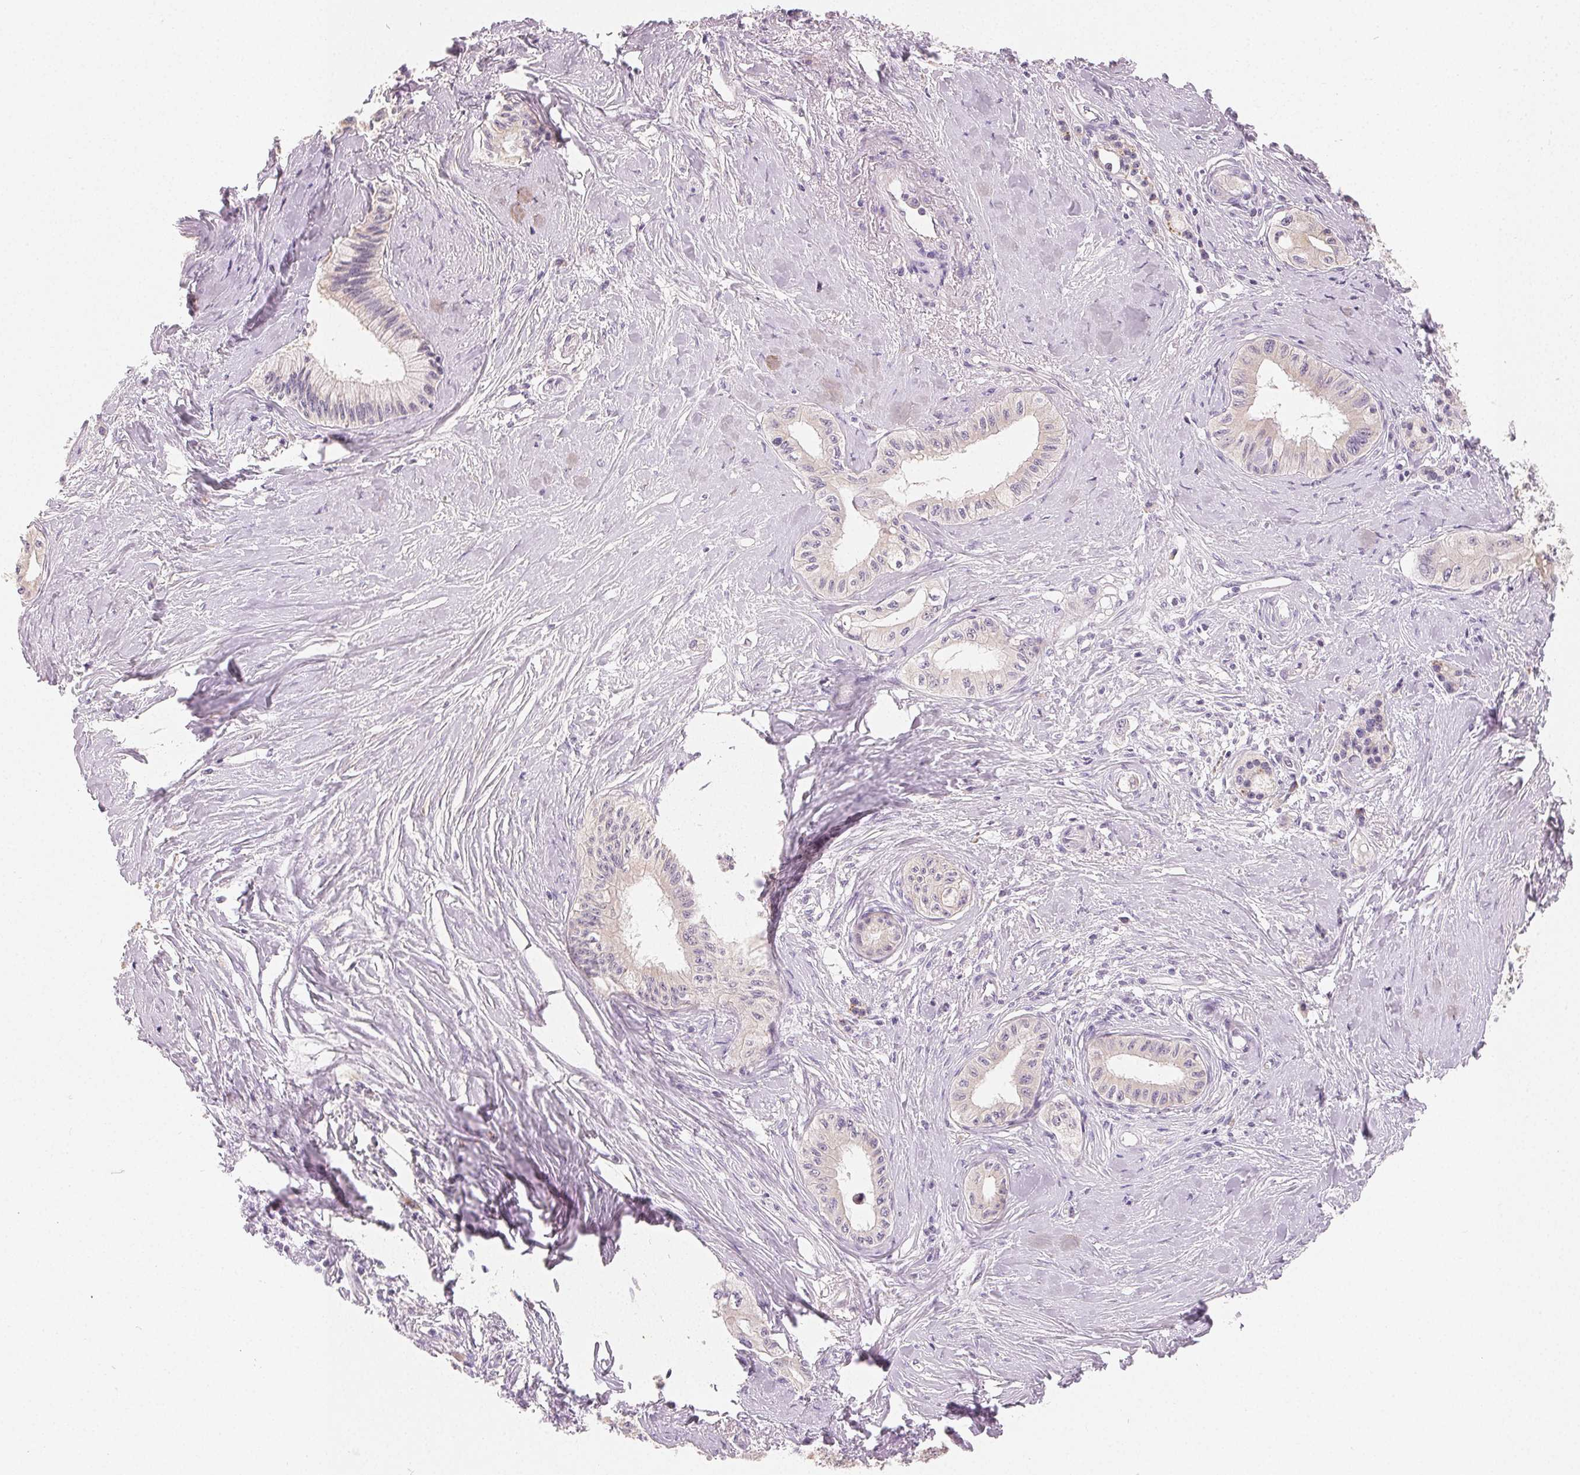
{"staining": {"intensity": "negative", "quantity": "none", "location": "none"}, "tissue": "pancreatic cancer", "cell_type": "Tumor cells", "image_type": "cancer", "snomed": [{"axis": "morphology", "description": "Adenocarcinoma, NOS"}, {"axis": "topography", "description": "Pancreas"}], "caption": "Immunohistochemistry (IHC) histopathology image of neoplastic tissue: human pancreatic adenocarcinoma stained with DAB exhibits no significant protein staining in tumor cells. The staining was performed using DAB to visualize the protein expression in brown, while the nuclei were stained in blue with hematoxylin (Magnification: 20x).", "gene": "MYBL1", "patient": {"sex": "male", "age": 71}}